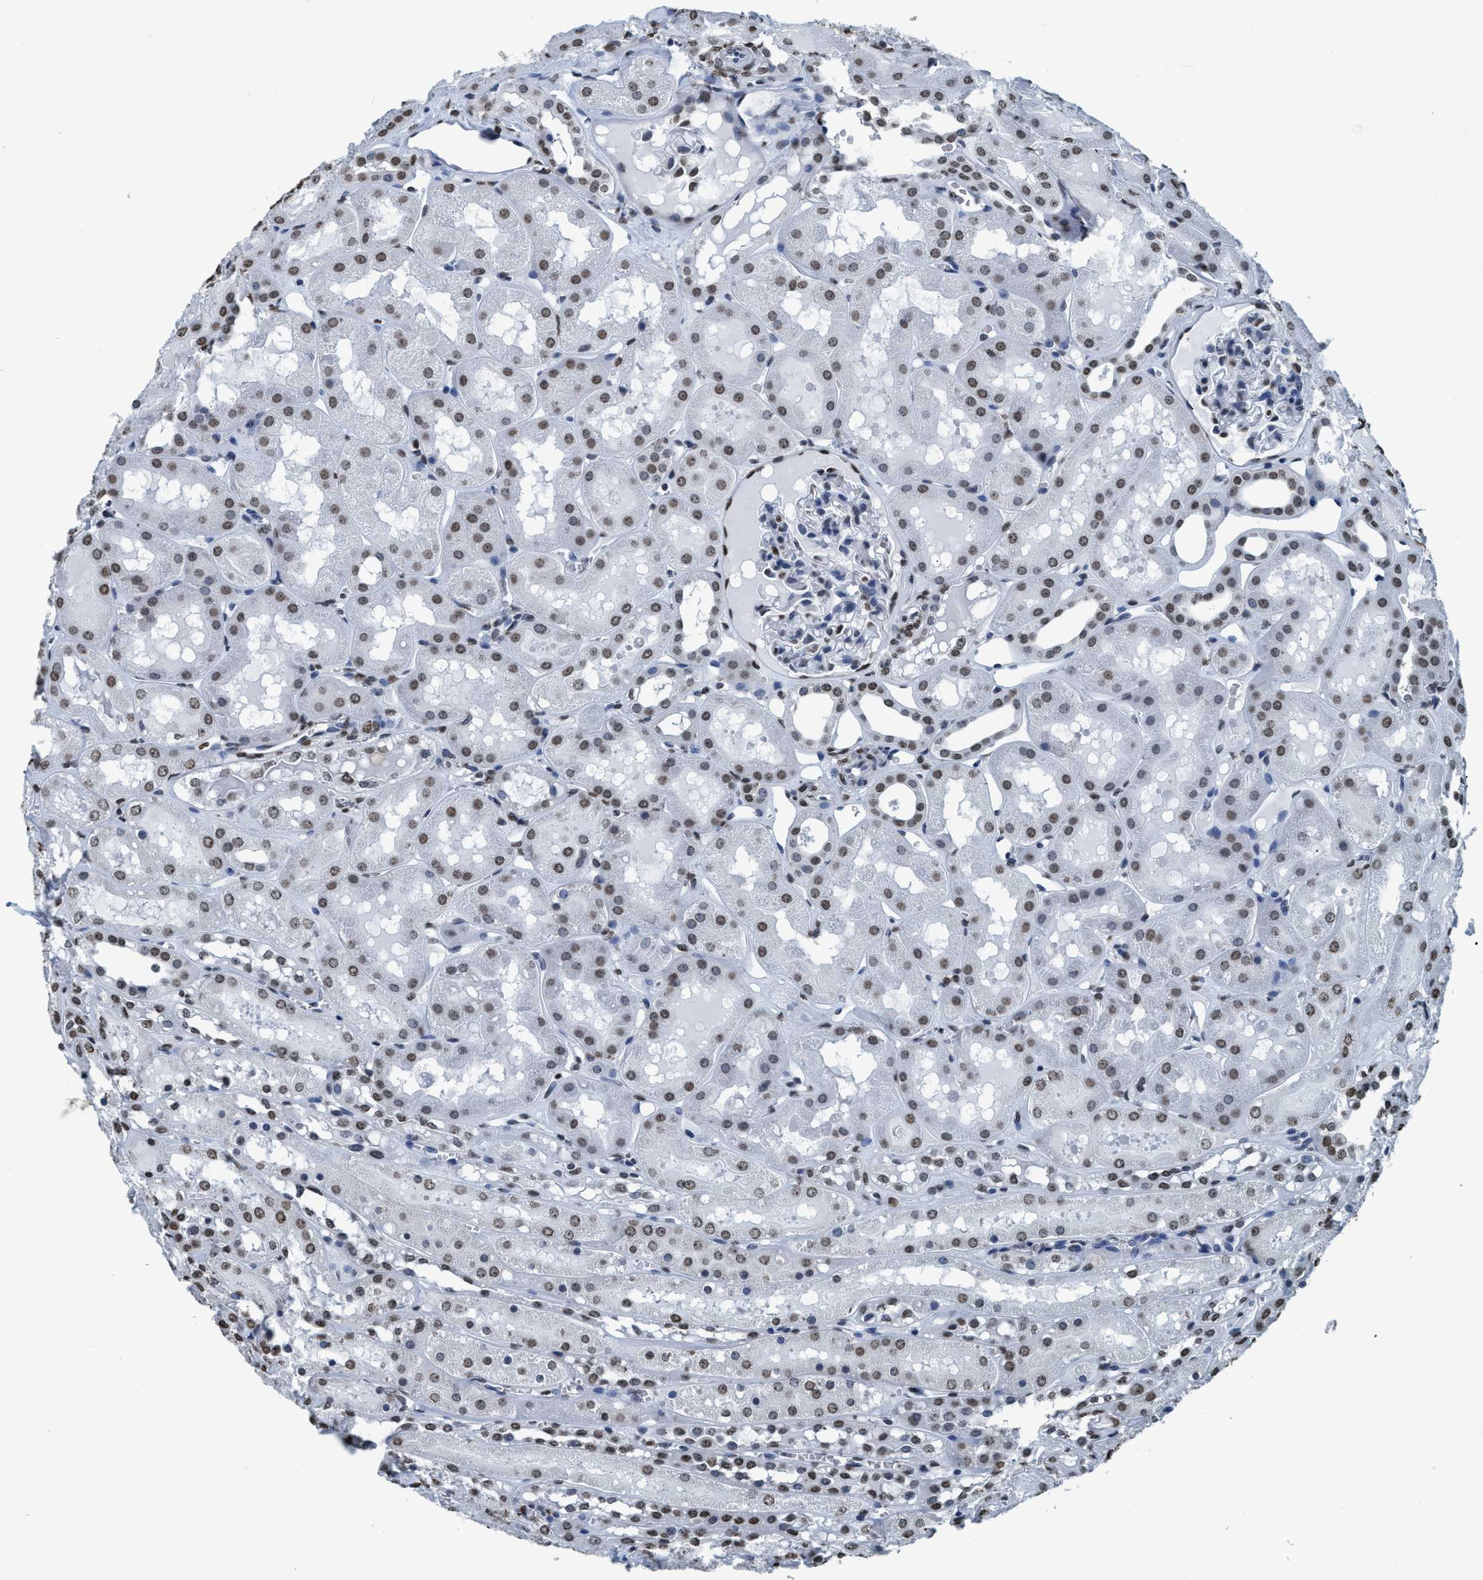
{"staining": {"intensity": "moderate", "quantity": "25%-75%", "location": "nuclear"}, "tissue": "kidney", "cell_type": "Cells in glomeruli", "image_type": "normal", "snomed": [{"axis": "morphology", "description": "Normal tissue, NOS"}, {"axis": "topography", "description": "Kidney"}, {"axis": "topography", "description": "Urinary bladder"}], "caption": "IHC image of benign kidney: kidney stained using IHC demonstrates medium levels of moderate protein expression localized specifically in the nuclear of cells in glomeruli, appearing as a nuclear brown color.", "gene": "CCNE2", "patient": {"sex": "male", "age": 16}}